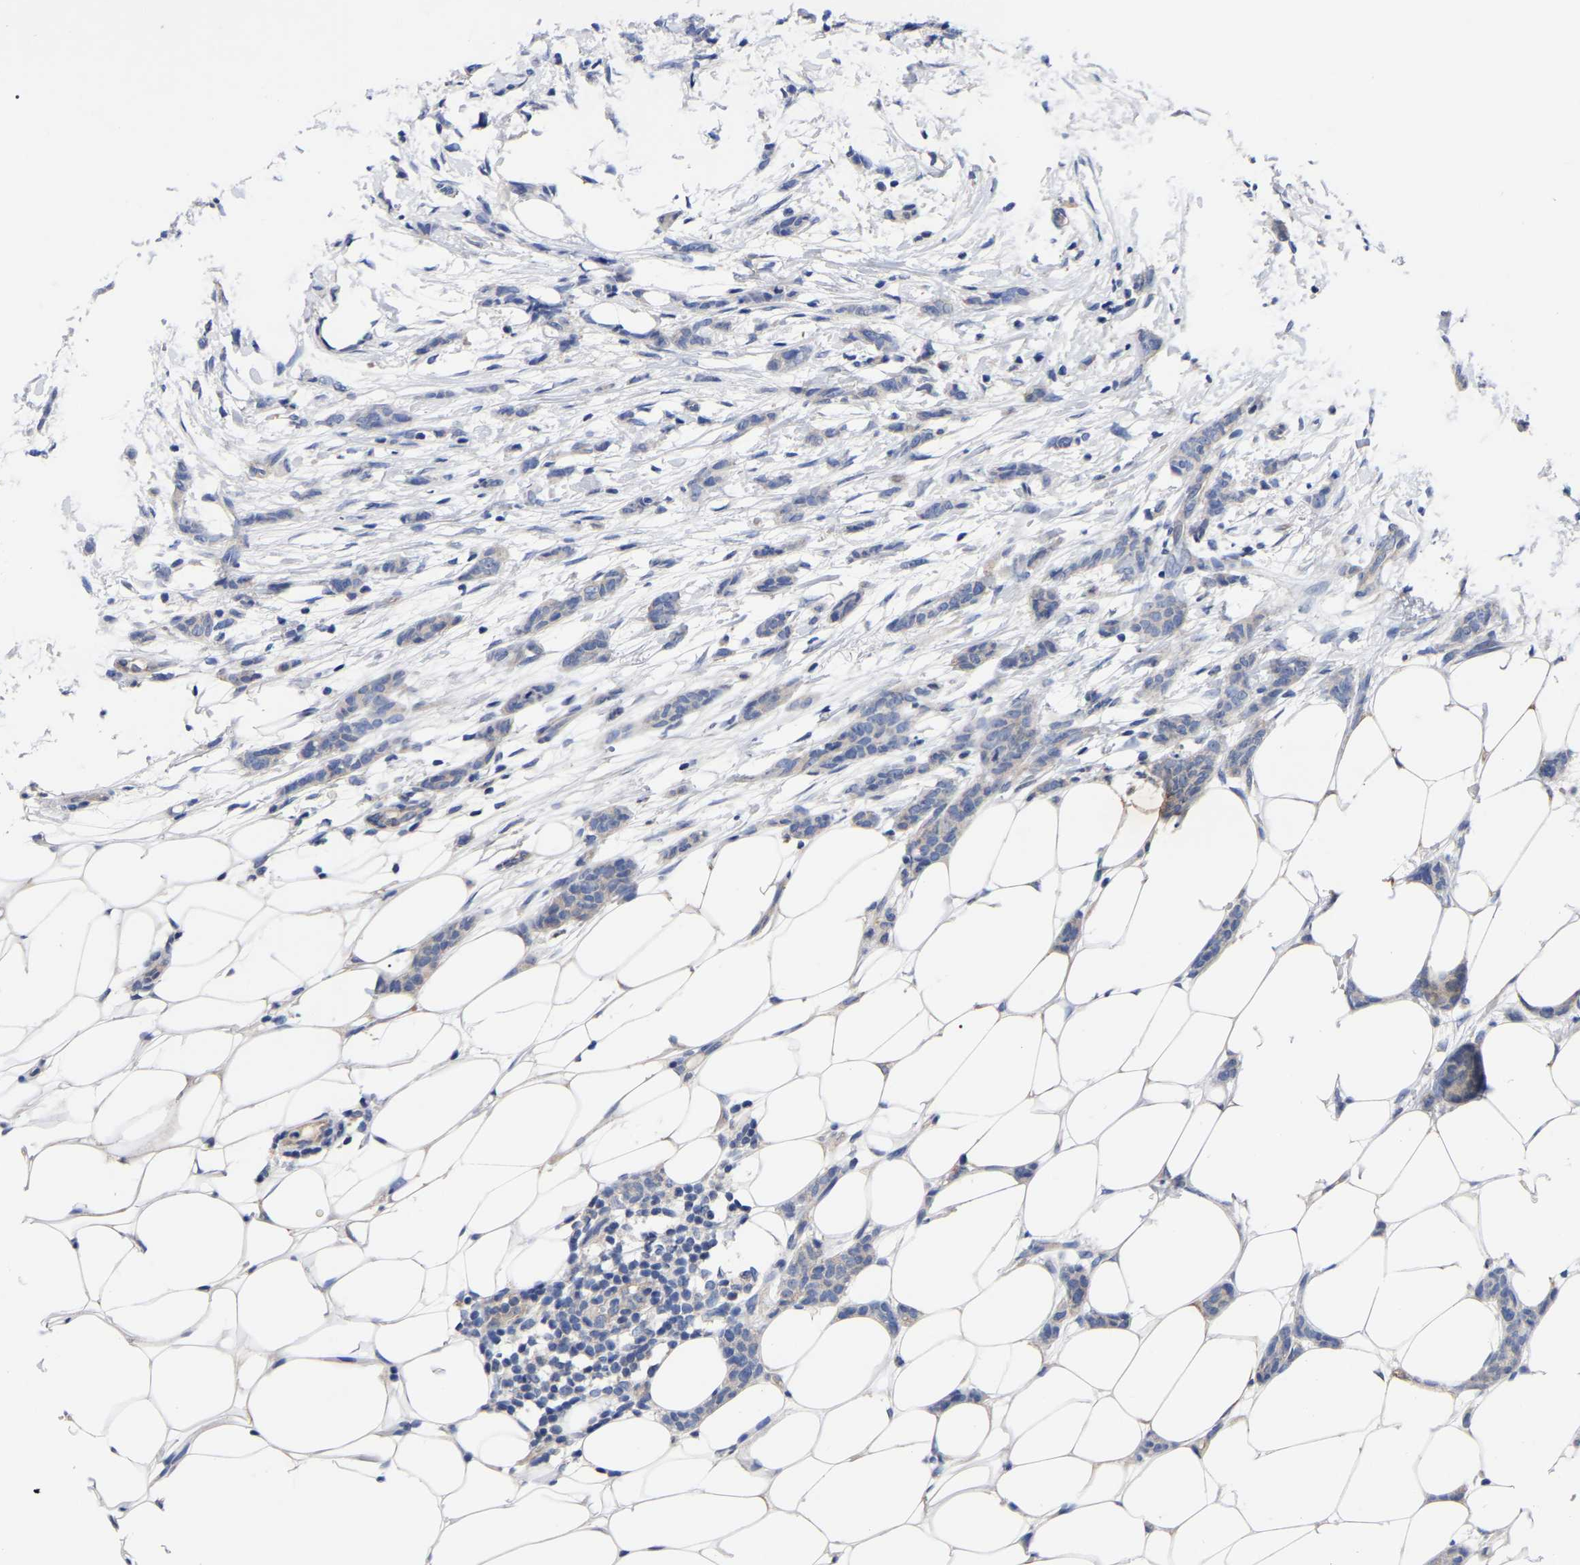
{"staining": {"intensity": "negative", "quantity": "none", "location": "none"}, "tissue": "breast cancer", "cell_type": "Tumor cells", "image_type": "cancer", "snomed": [{"axis": "morphology", "description": "Lobular carcinoma"}, {"axis": "topography", "description": "Skin"}, {"axis": "topography", "description": "Breast"}], "caption": "The micrograph reveals no staining of tumor cells in breast cancer.", "gene": "TCP1", "patient": {"sex": "female", "age": 46}}